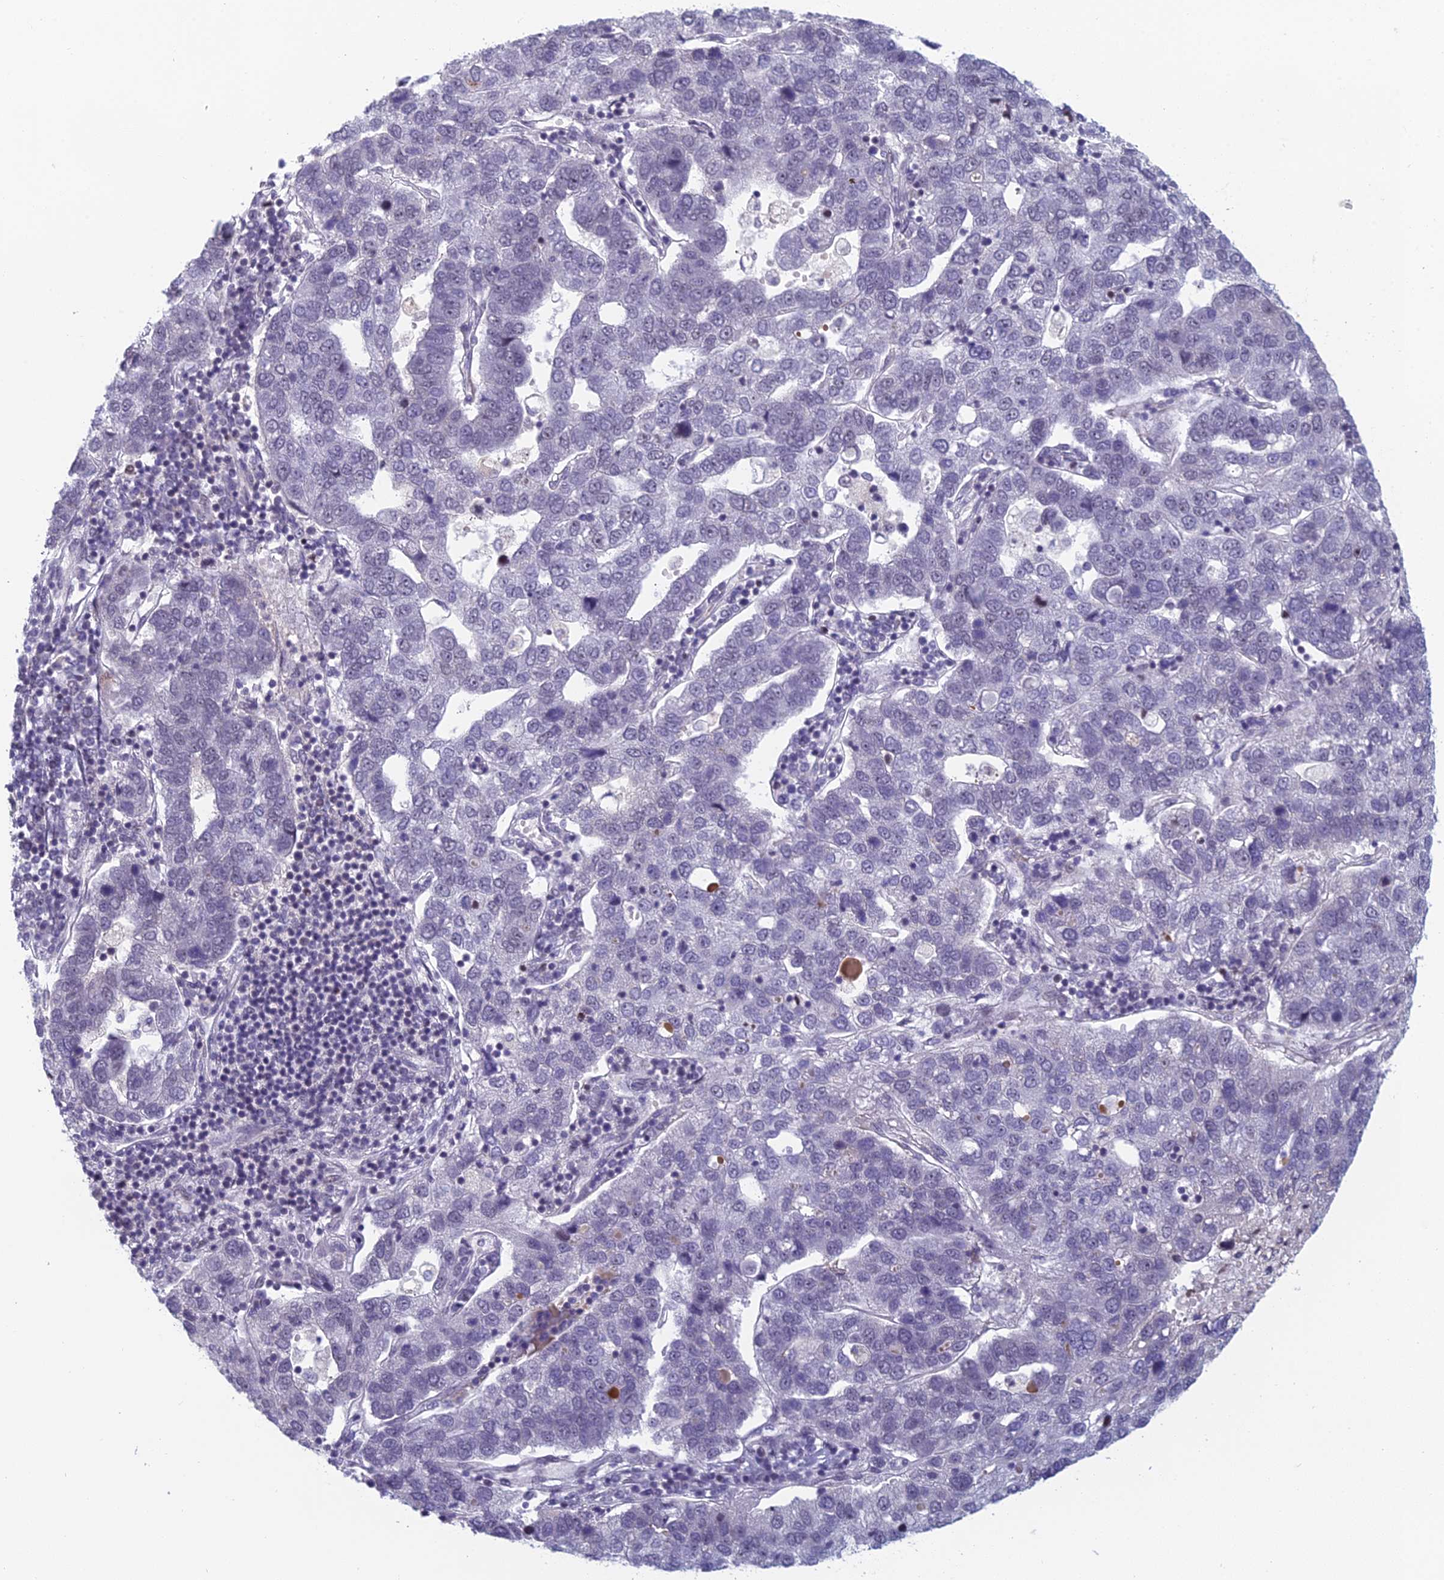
{"staining": {"intensity": "negative", "quantity": "none", "location": "none"}, "tissue": "pancreatic cancer", "cell_type": "Tumor cells", "image_type": "cancer", "snomed": [{"axis": "morphology", "description": "Adenocarcinoma, NOS"}, {"axis": "topography", "description": "Pancreas"}], "caption": "This is an IHC histopathology image of human pancreatic adenocarcinoma. There is no positivity in tumor cells.", "gene": "RGS17", "patient": {"sex": "female", "age": 61}}